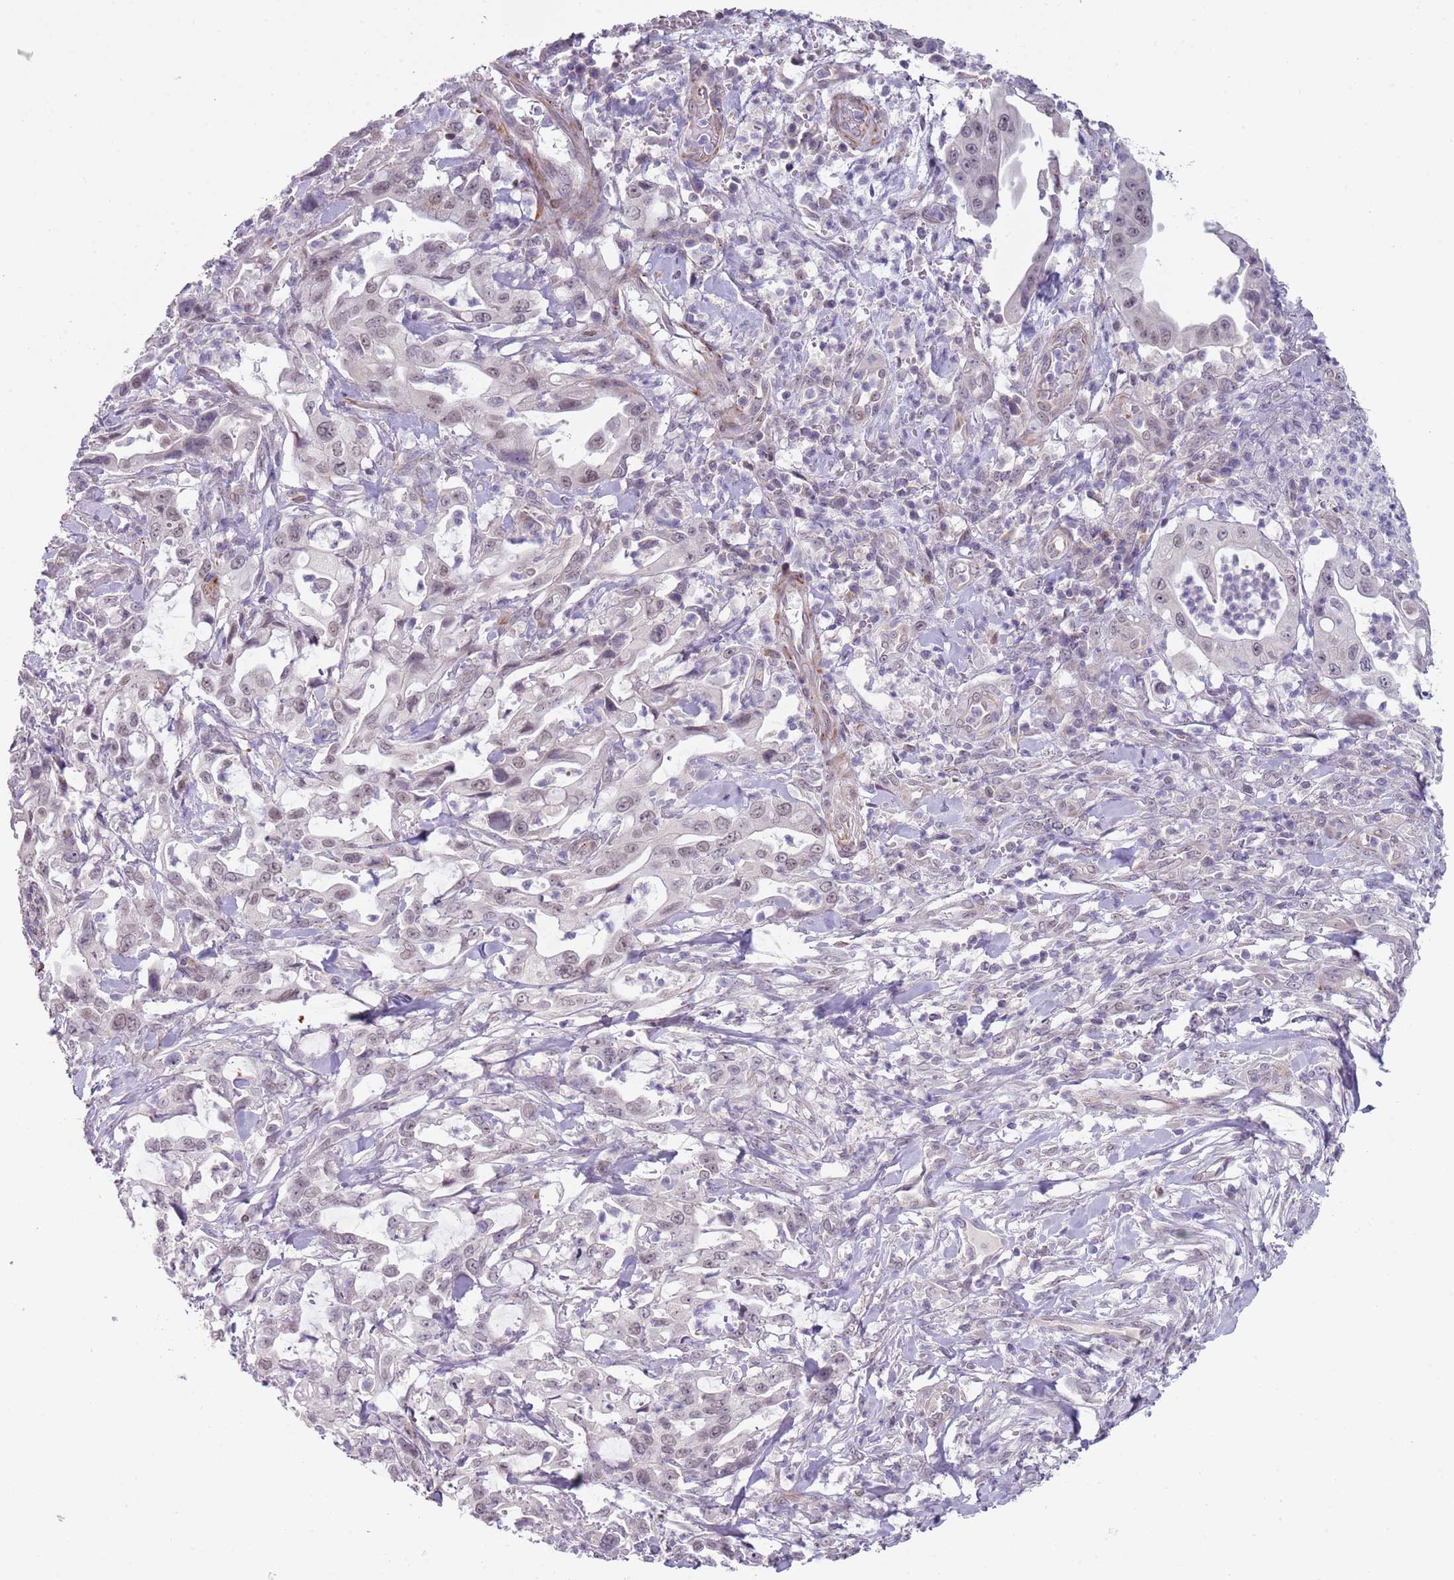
{"staining": {"intensity": "weak", "quantity": "<25%", "location": "nuclear"}, "tissue": "pancreatic cancer", "cell_type": "Tumor cells", "image_type": "cancer", "snomed": [{"axis": "morphology", "description": "Adenocarcinoma, NOS"}, {"axis": "topography", "description": "Pancreas"}], "caption": "This is a photomicrograph of IHC staining of pancreatic cancer, which shows no positivity in tumor cells.", "gene": "NBPF3", "patient": {"sex": "female", "age": 61}}